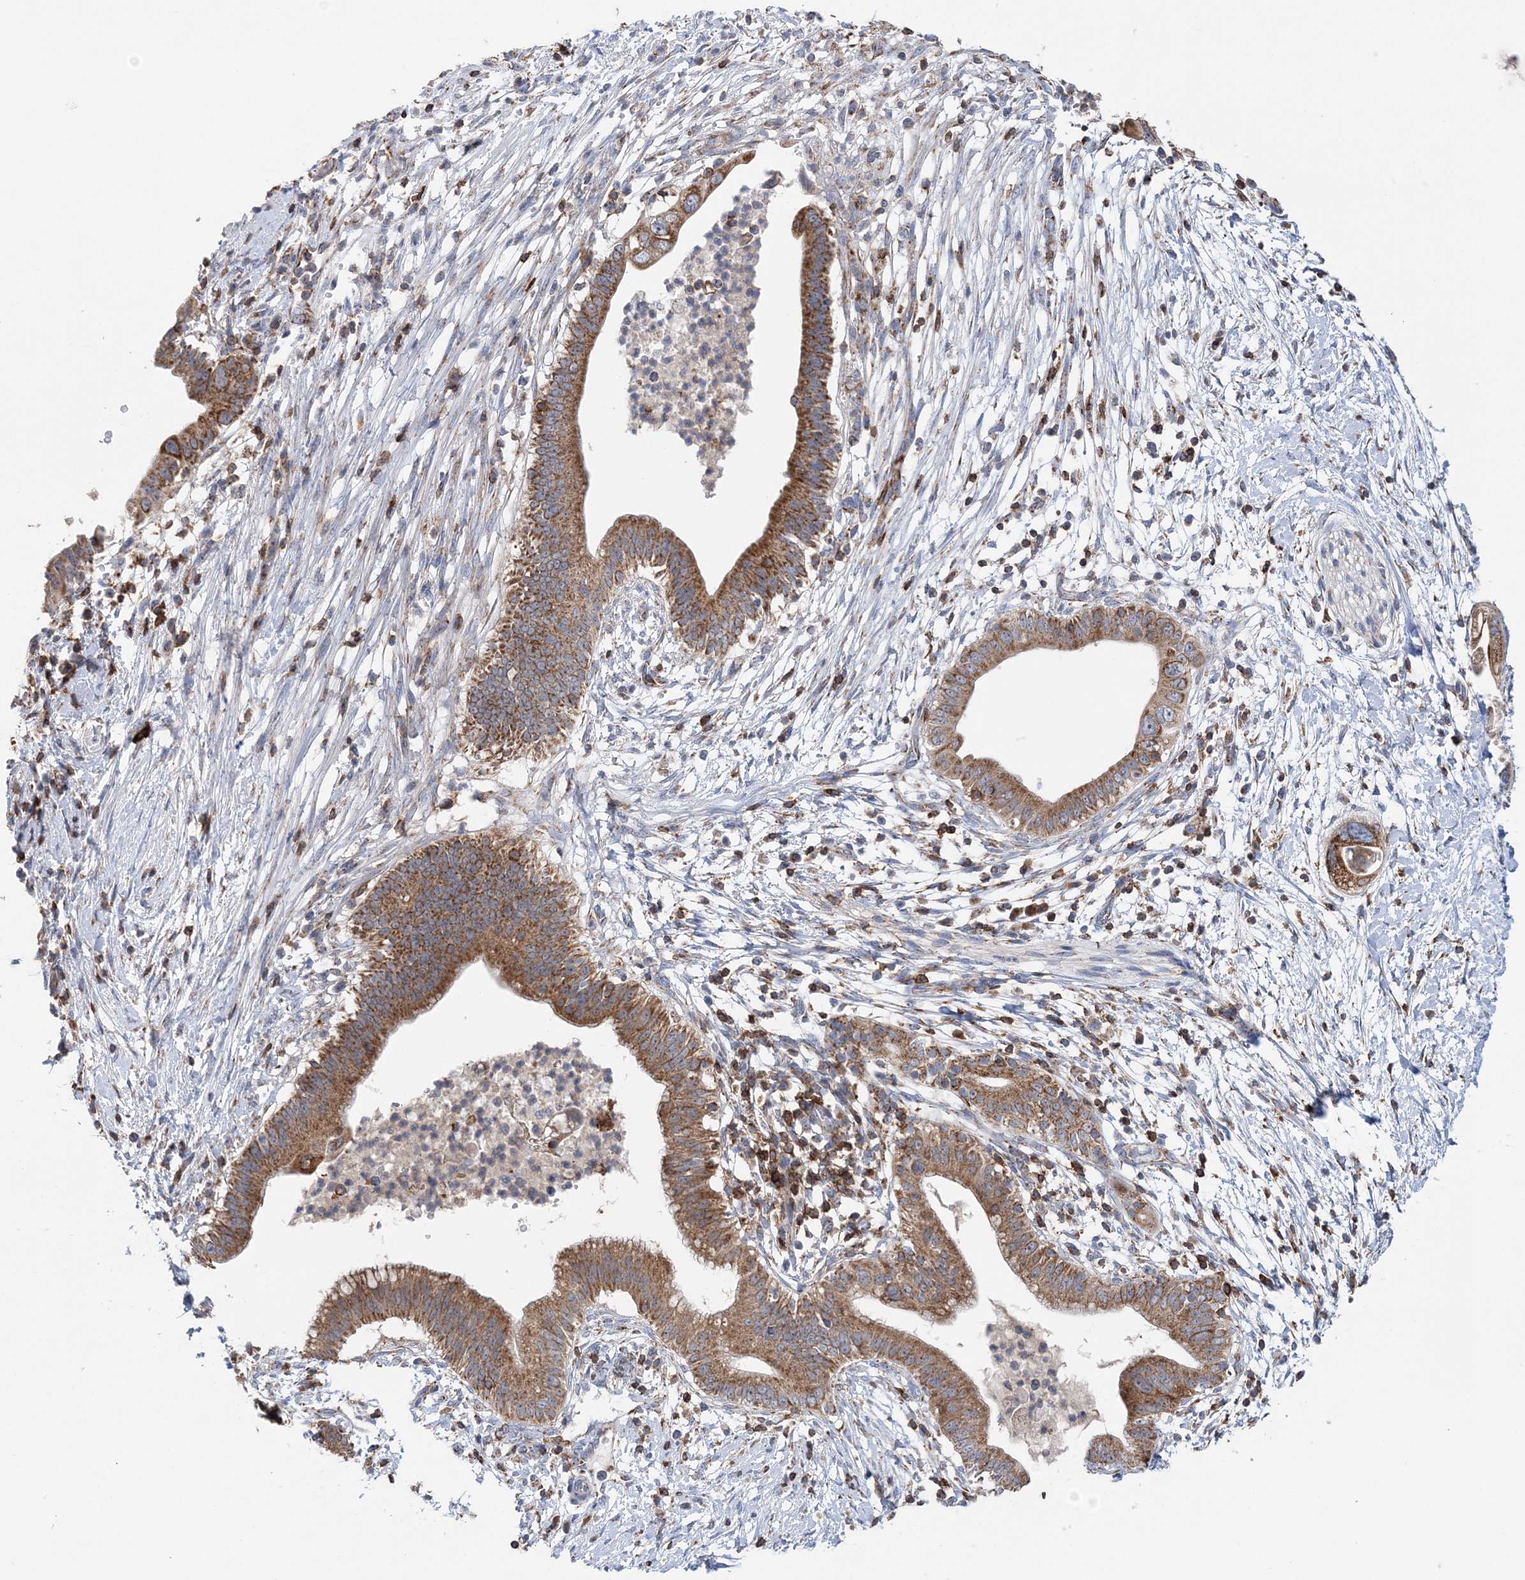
{"staining": {"intensity": "moderate", "quantity": ">75%", "location": "cytoplasmic/membranous"}, "tissue": "pancreatic cancer", "cell_type": "Tumor cells", "image_type": "cancer", "snomed": [{"axis": "morphology", "description": "Adenocarcinoma, NOS"}, {"axis": "topography", "description": "Pancreas"}], "caption": "An immunohistochemistry image of neoplastic tissue is shown. Protein staining in brown highlights moderate cytoplasmic/membranous positivity in pancreatic cancer within tumor cells.", "gene": "TTC32", "patient": {"sex": "male", "age": 68}}